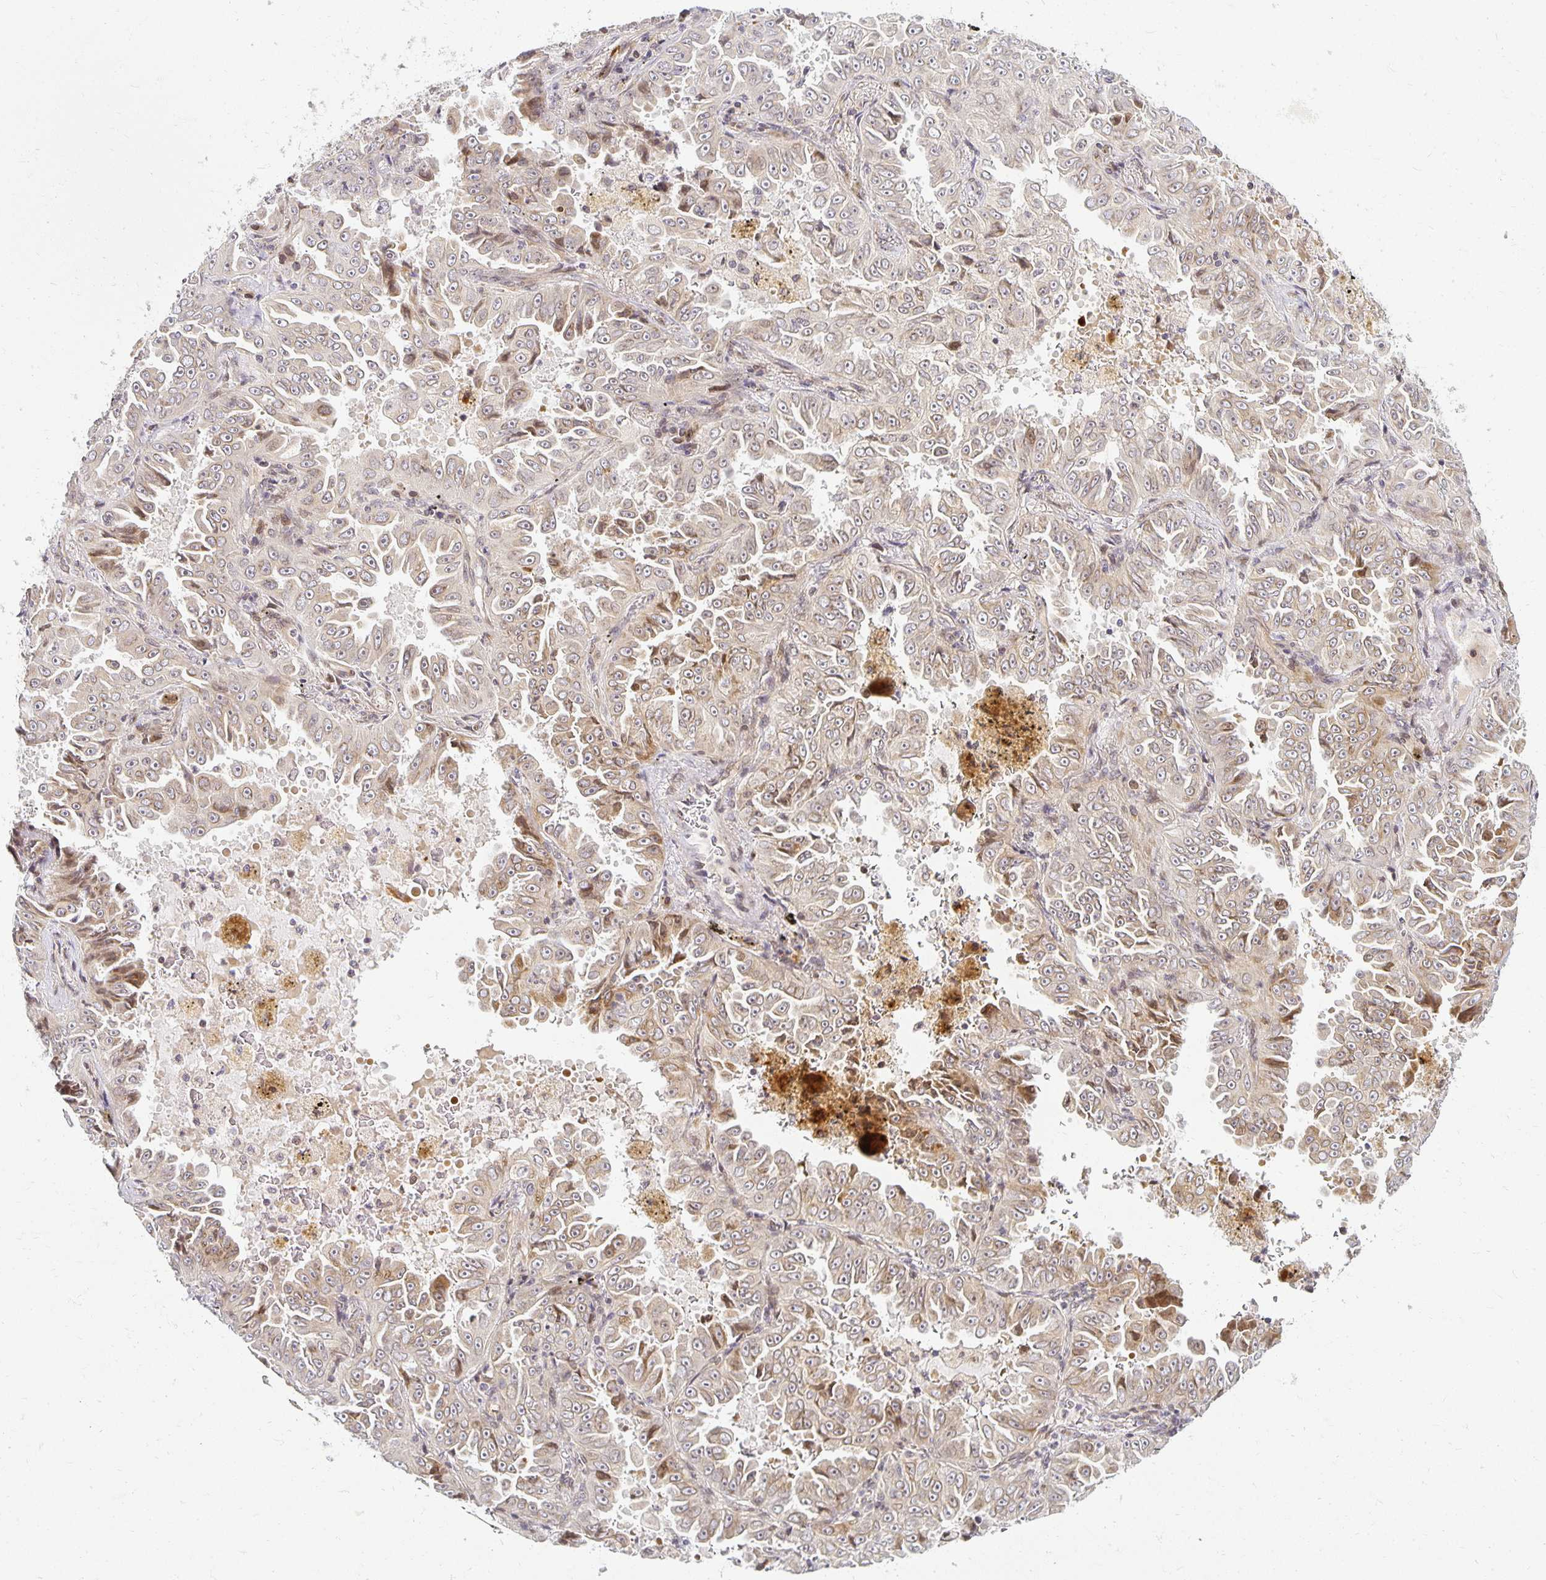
{"staining": {"intensity": "weak", "quantity": "25%-75%", "location": "cytoplasmic/membranous"}, "tissue": "lung cancer", "cell_type": "Tumor cells", "image_type": "cancer", "snomed": [{"axis": "morphology", "description": "Adenocarcinoma, NOS"}, {"axis": "topography", "description": "Lung"}], "caption": "Immunohistochemistry histopathology image of neoplastic tissue: lung adenocarcinoma stained using immunohistochemistry reveals low levels of weak protein expression localized specifically in the cytoplasmic/membranous of tumor cells, appearing as a cytoplasmic/membranous brown color.", "gene": "EHF", "patient": {"sex": "female", "age": 52}}